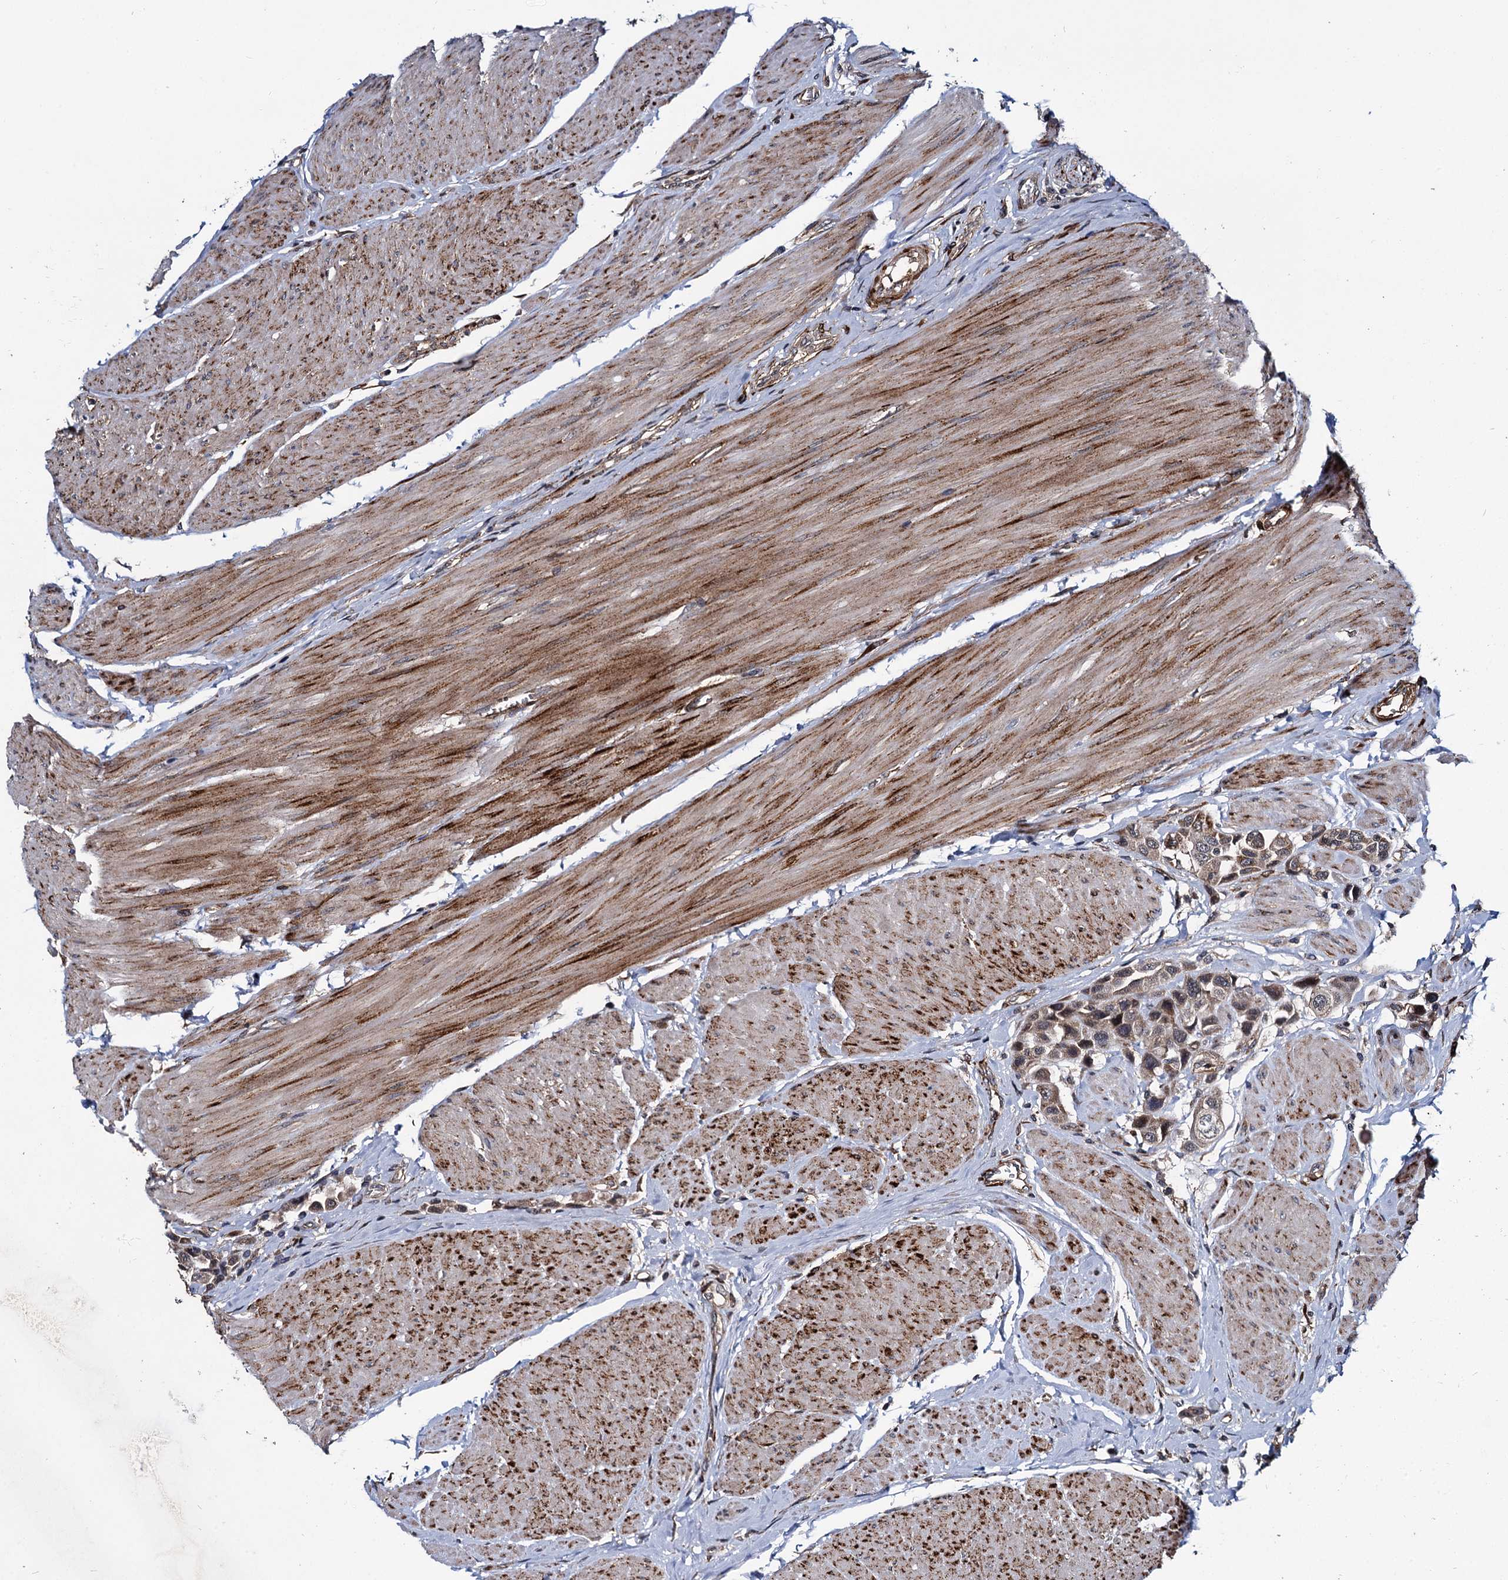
{"staining": {"intensity": "weak", "quantity": ">75%", "location": "cytoplasmic/membranous"}, "tissue": "urothelial cancer", "cell_type": "Tumor cells", "image_type": "cancer", "snomed": [{"axis": "morphology", "description": "Urothelial carcinoma, High grade"}, {"axis": "topography", "description": "Urinary bladder"}], "caption": "Immunohistochemical staining of urothelial cancer demonstrates low levels of weak cytoplasmic/membranous protein positivity in about >75% of tumor cells.", "gene": "ARHGAP42", "patient": {"sex": "male", "age": 50}}